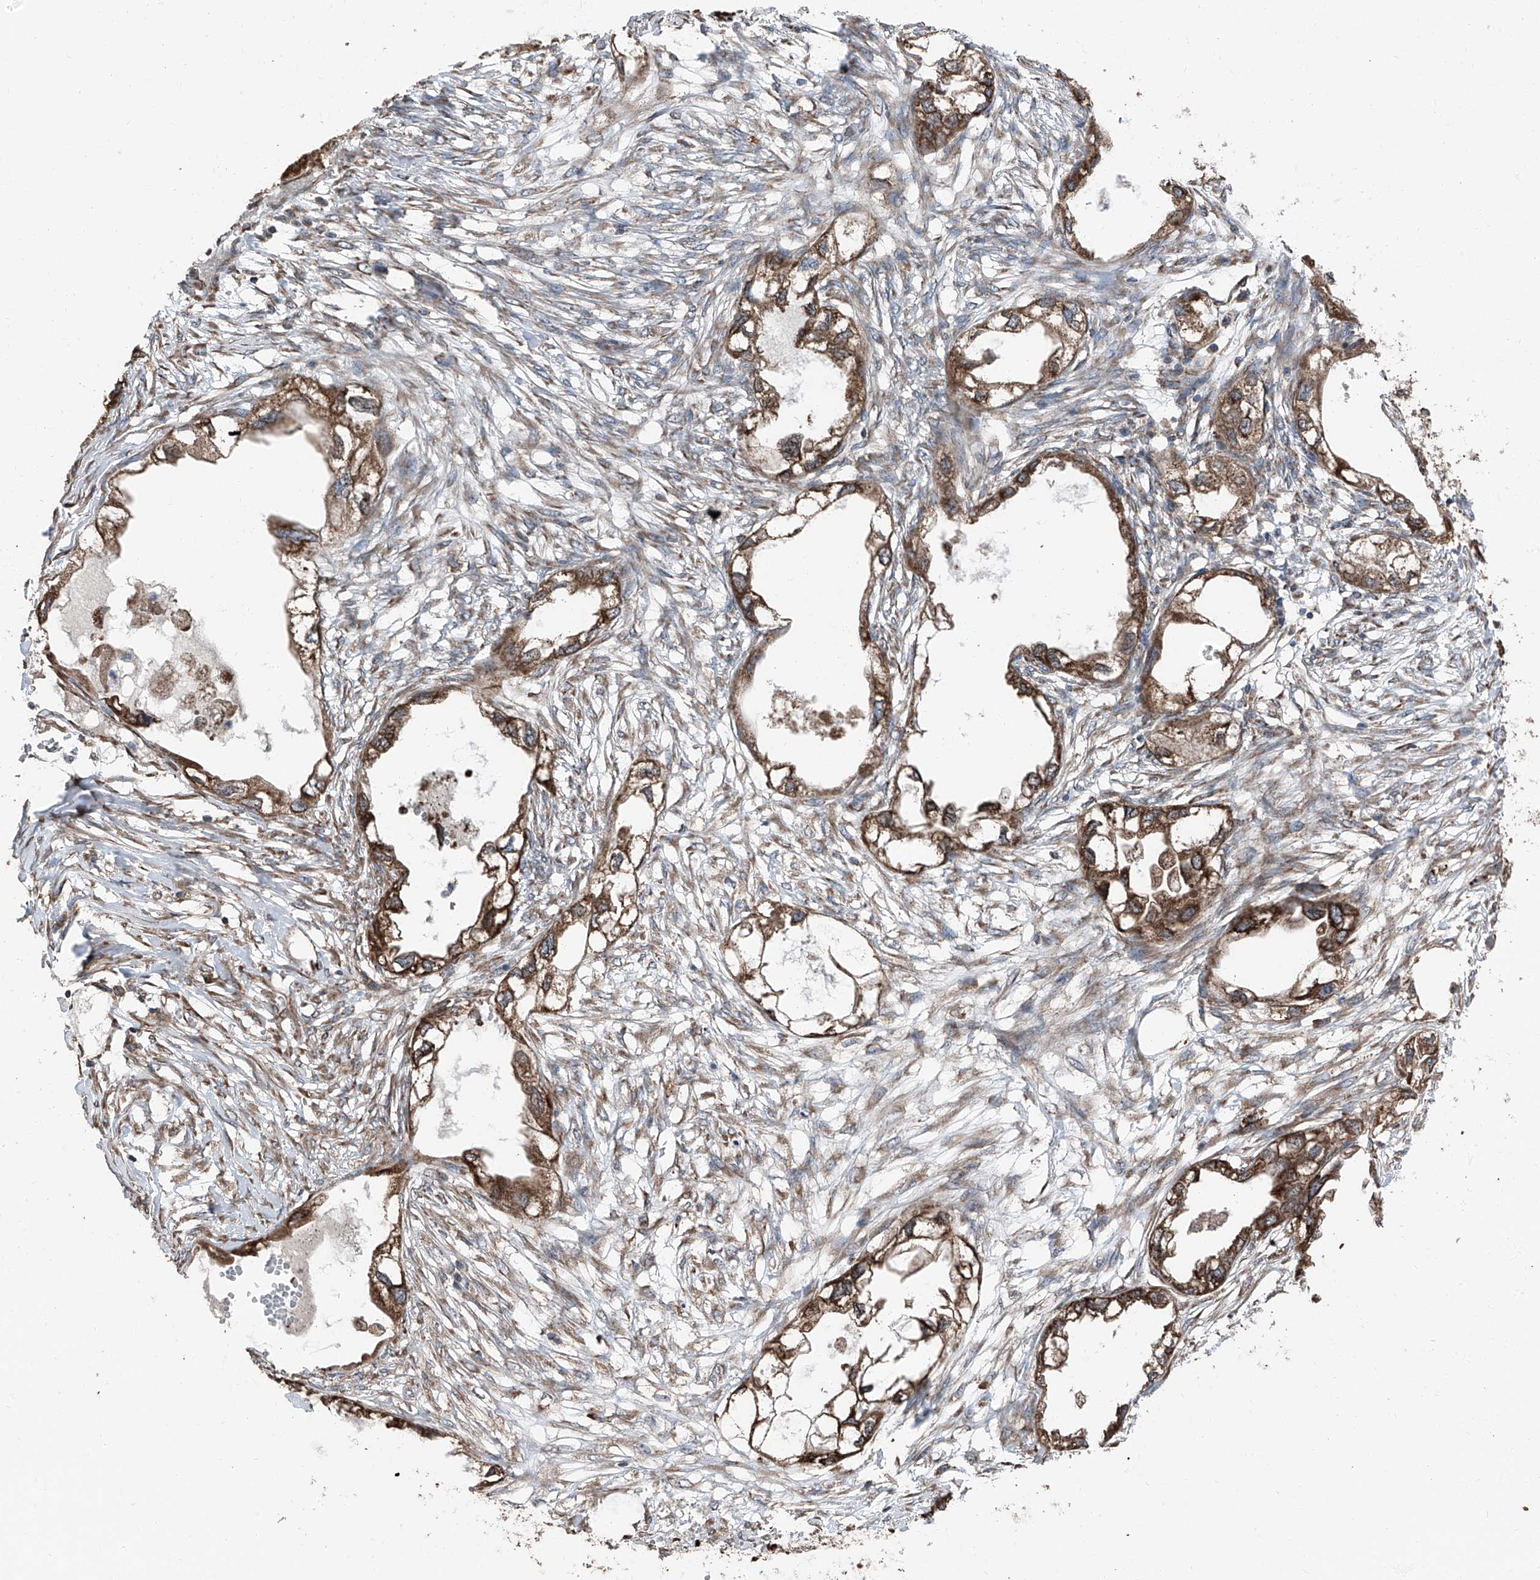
{"staining": {"intensity": "moderate", "quantity": ">75%", "location": "cytoplasmic/membranous"}, "tissue": "endometrial cancer", "cell_type": "Tumor cells", "image_type": "cancer", "snomed": [{"axis": "morphology", "description": "Adenocarcinoma, NOS"}, {"axis": "morphology", "description": "Adenocarcinoma, metastatic, NOS"}, {"axis": "topography", "description": "Adipose tissue"}, {"axis": "topography", "description": "Endometrium"}], "caption": "Endometrial cancer was stained to show a protein in brown. There is medium levels of moderate cytoplasmic/membranous expression in about >75% of tumor cells.", "gene": "LIMK1", "patient": {"sex": "female", "age": 67}}